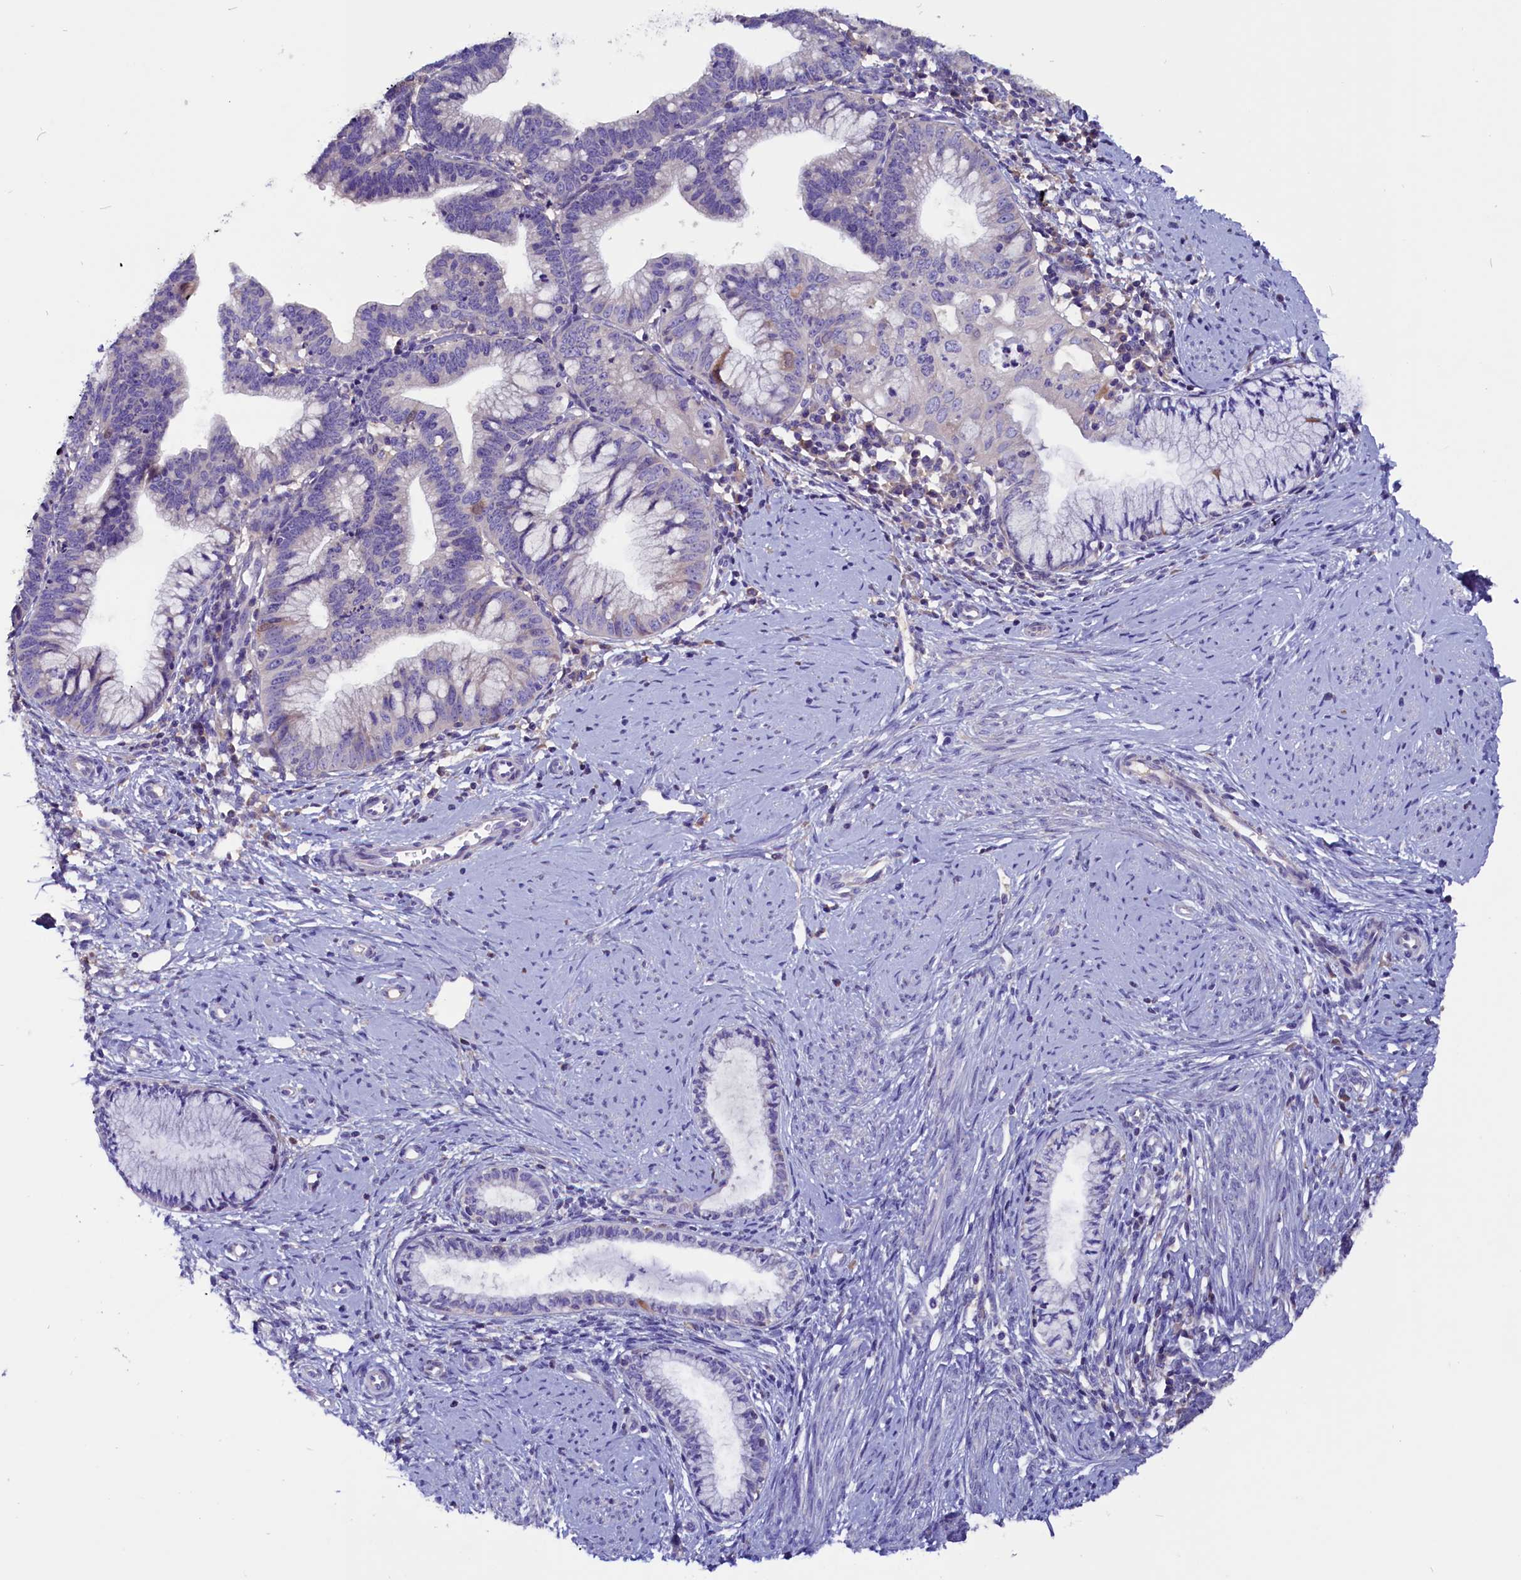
{"staining": {"intensity": "negative", "quantity": "none", "location": "none"}, "tissue": "cervical cancer", "cell_type": "Tumor cells", "image_type": "cancer", "snomed": [{"axis": "morphology", "description": "Adenocarcinoma, NOS"}, {"axis": "topography", "description": "Cervix"}], "caption": "Tumor cells show no significant protein positivity in adenocarcinoma (cervical).", "gene": "CCBE1", "patient": {"sex": "female", "age": 36}}